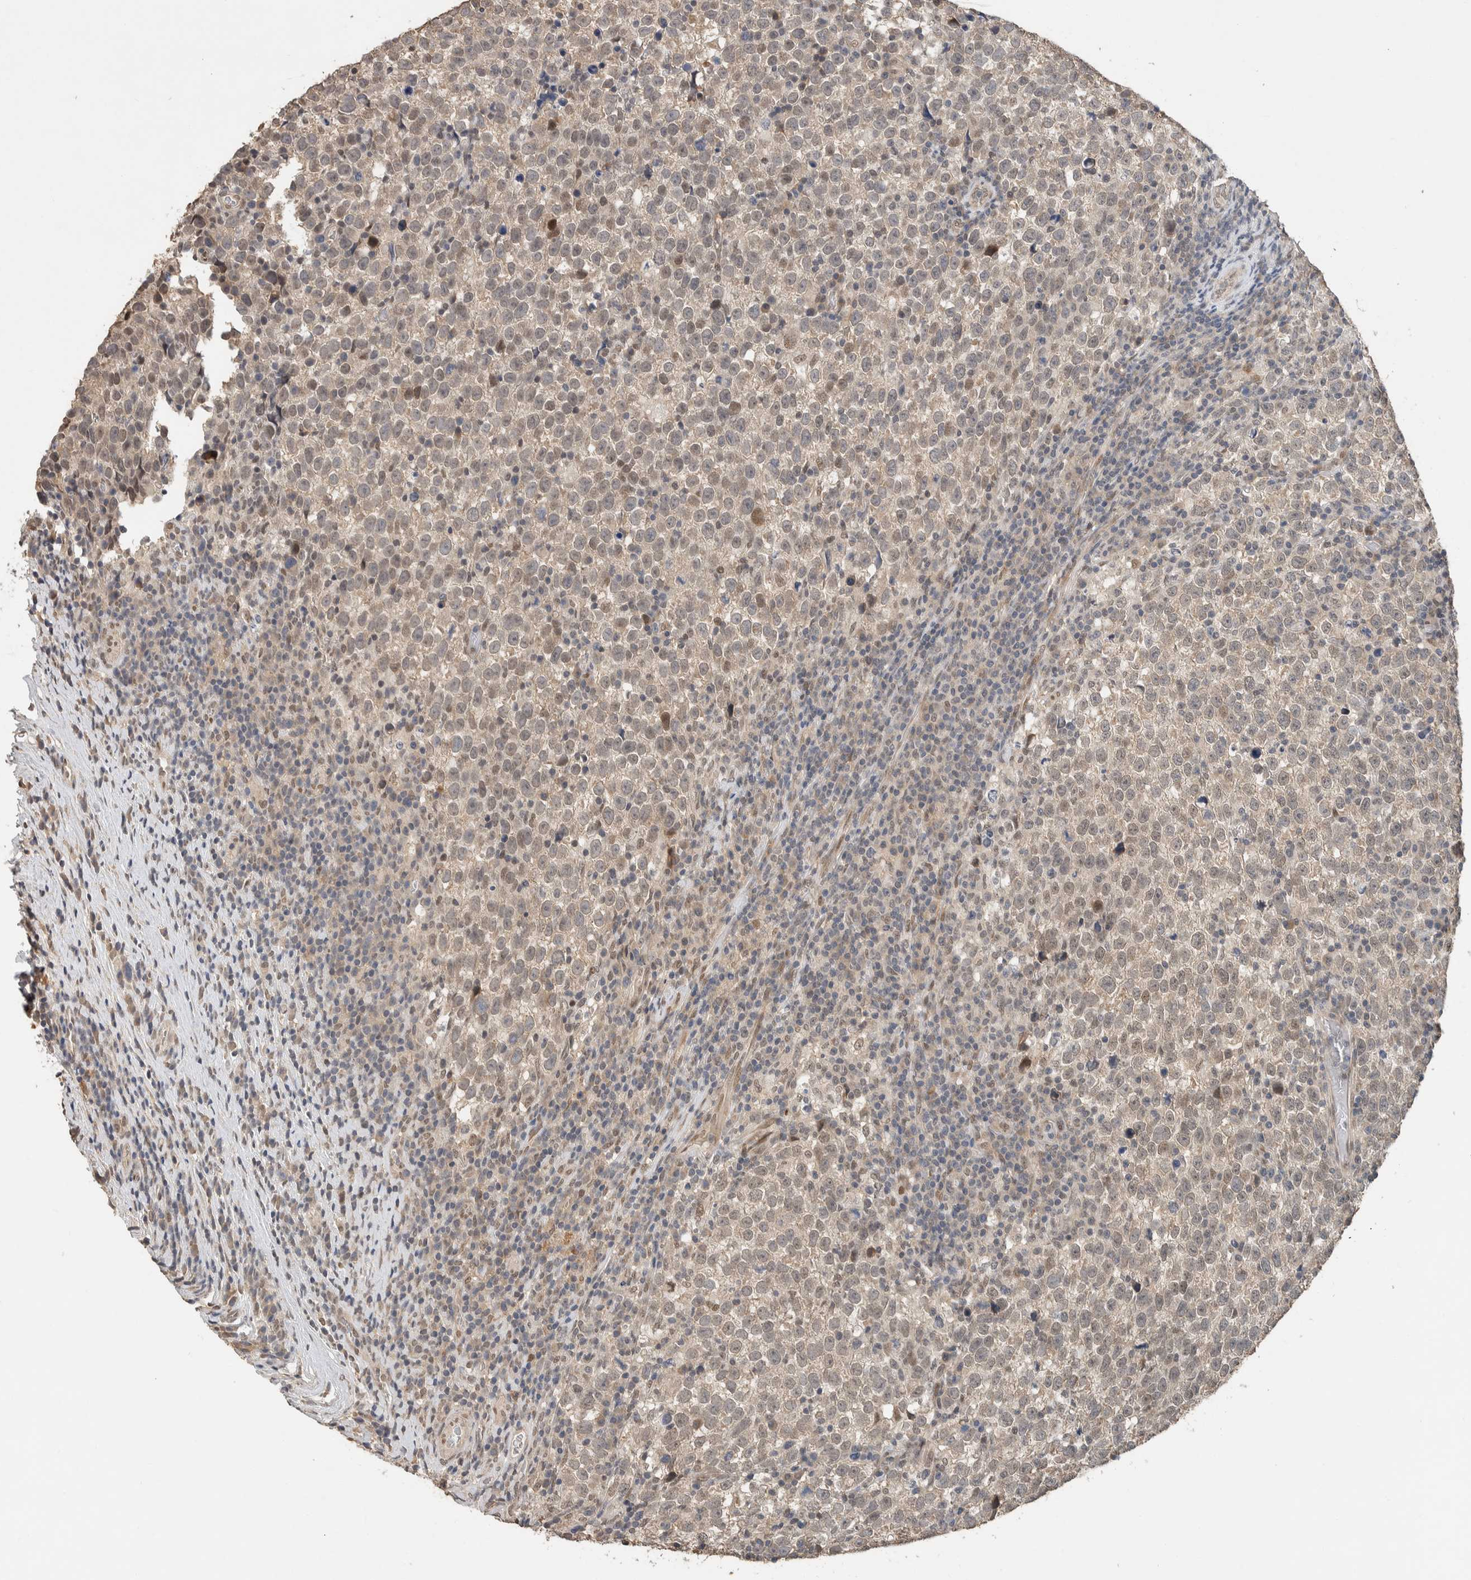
{"staining": {"intensity": "weak", "quantity": "<25%", "location": "nuclear"}, "tissue": "testis cancer", "cell_type": "Tumor cells", "image_type": "cancer", "snomed": [{"axis": "morphology", "description": "Normal tissue, NOS"}, {"axis": "morphology", "description": "Seminoma, NOS"}, {"axis": "topography", "description": "Testis"}], "caption": "Human testis seminoma stained for a protein using immunohistochemistry exhibits no positivity in tumor cells.", "gene": "CYSRT1", "patient": {"sex": "male", "age": 43}}